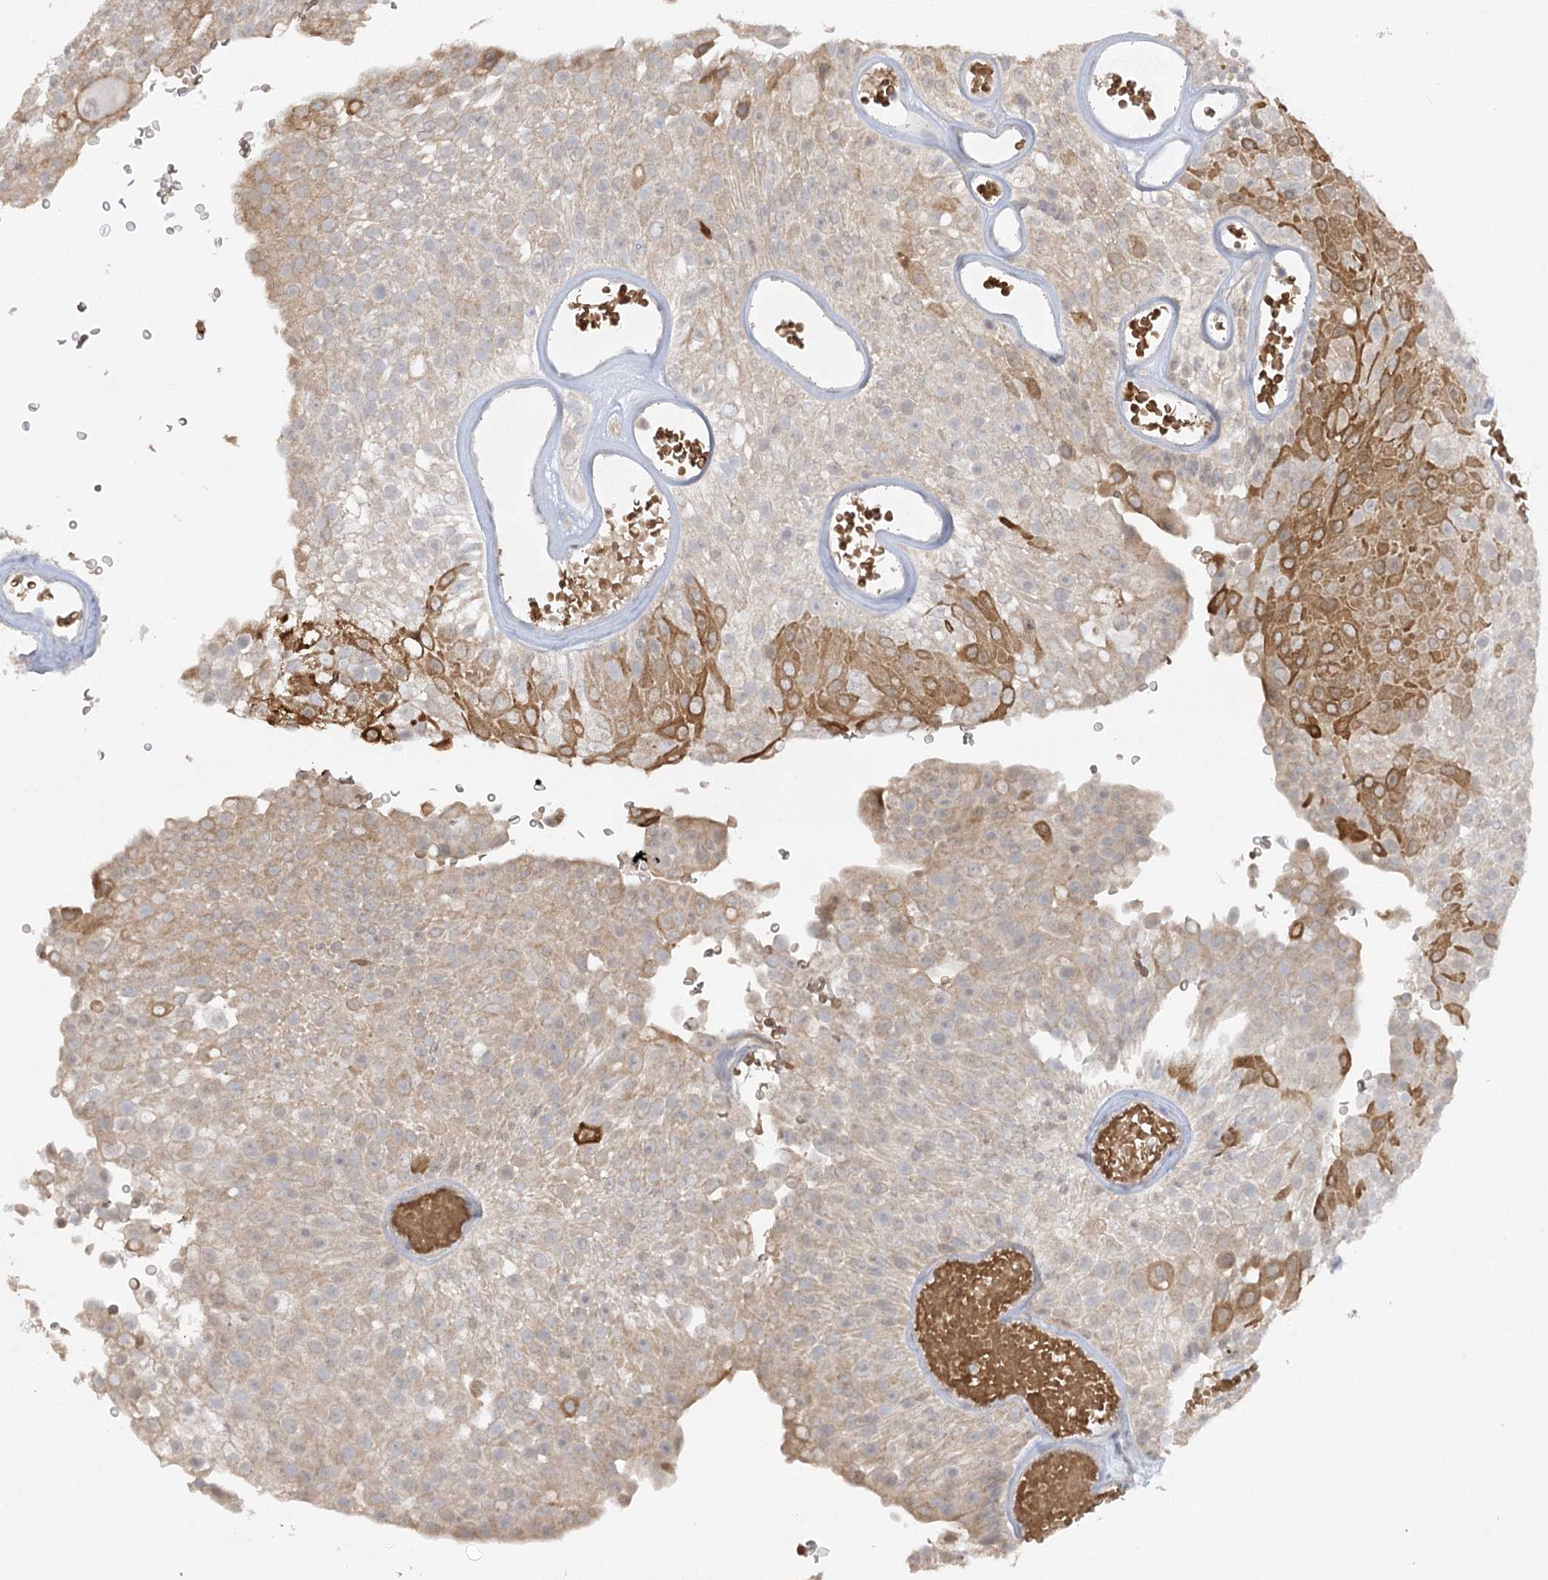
{"staining": {"intensity": "moderate", "quantity": "<25%", "location": "cytoplasmic/membranous"}, "tissue": "urothelial cancer", "cell_type": "Tumor cells", "image_type": "cancer", "snomed": [{"axis": "morphology", "description": "Urothelial carcinoma, Low grade"}, {"axis": "topography", "description": "Urinary bladder"}], "caption": "Immunohistochemistry micrograph of neoplastic tissue: human urothelial cancer stained using immunohistochemistry (IHC) exhibits low levels of moderate protein expression localized specifically in the cytoplasmic/membranous of tumor cells, appearing as a cytoplasmic/membranous brown color.", "gene": "TRAF3IP1", "patient": {"sex": "male", "age": 78}}